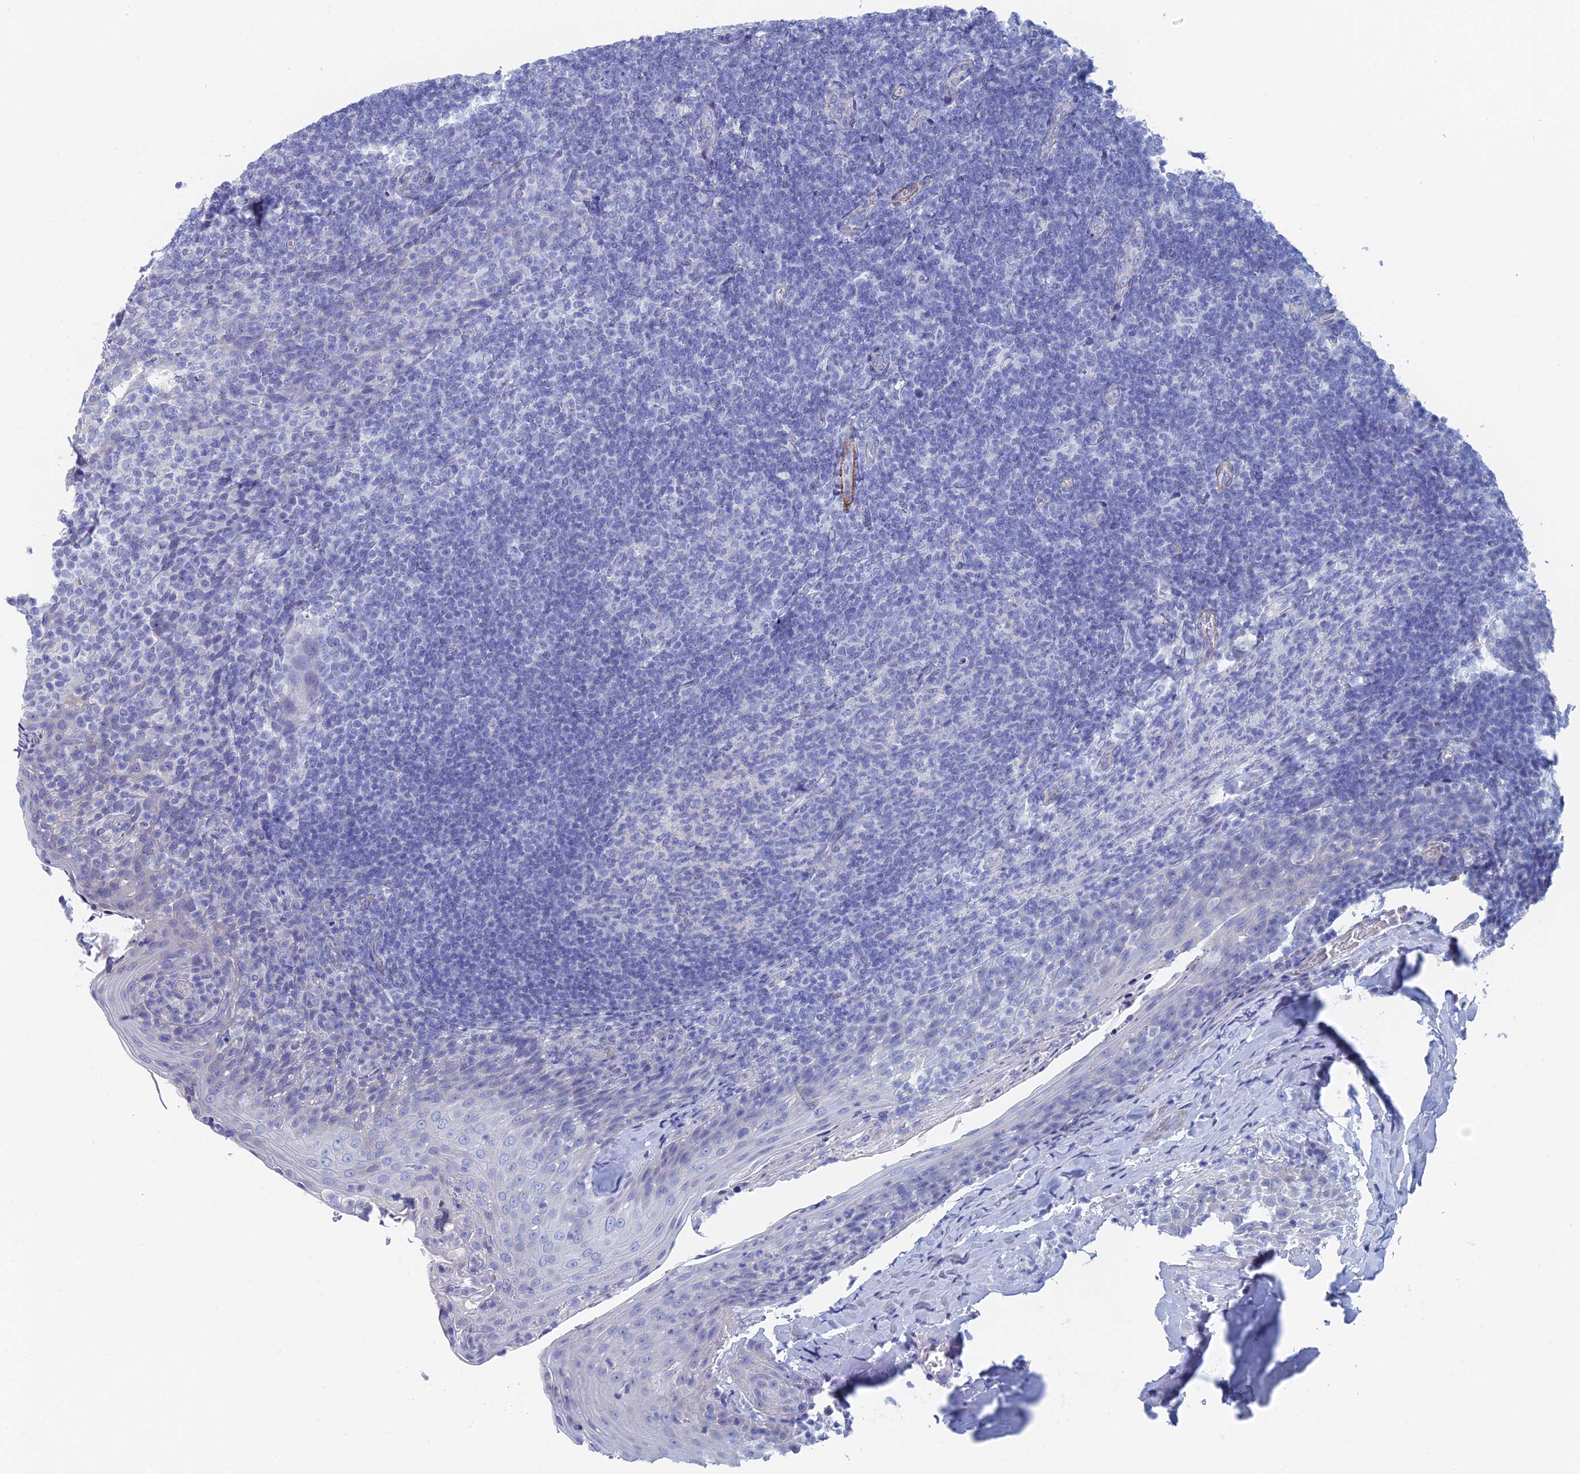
{"staining": {"intensity": "negative", "quantity": "none", "location": "none"}, "tissue": "tonsil", "cell_type": "Germinal center cells", "image_type": "normal", "snomed": [{"axis": "morphology", "description": "Normal tissue, NOS"}, {"axis": "topography", "description": "Tonsil"}], "caption": "The histopathology image displays no significant positivity in germinal center cells of tonsil.", "gene": "KCNK18", "patient": {"sex": "female", "age": 10}}